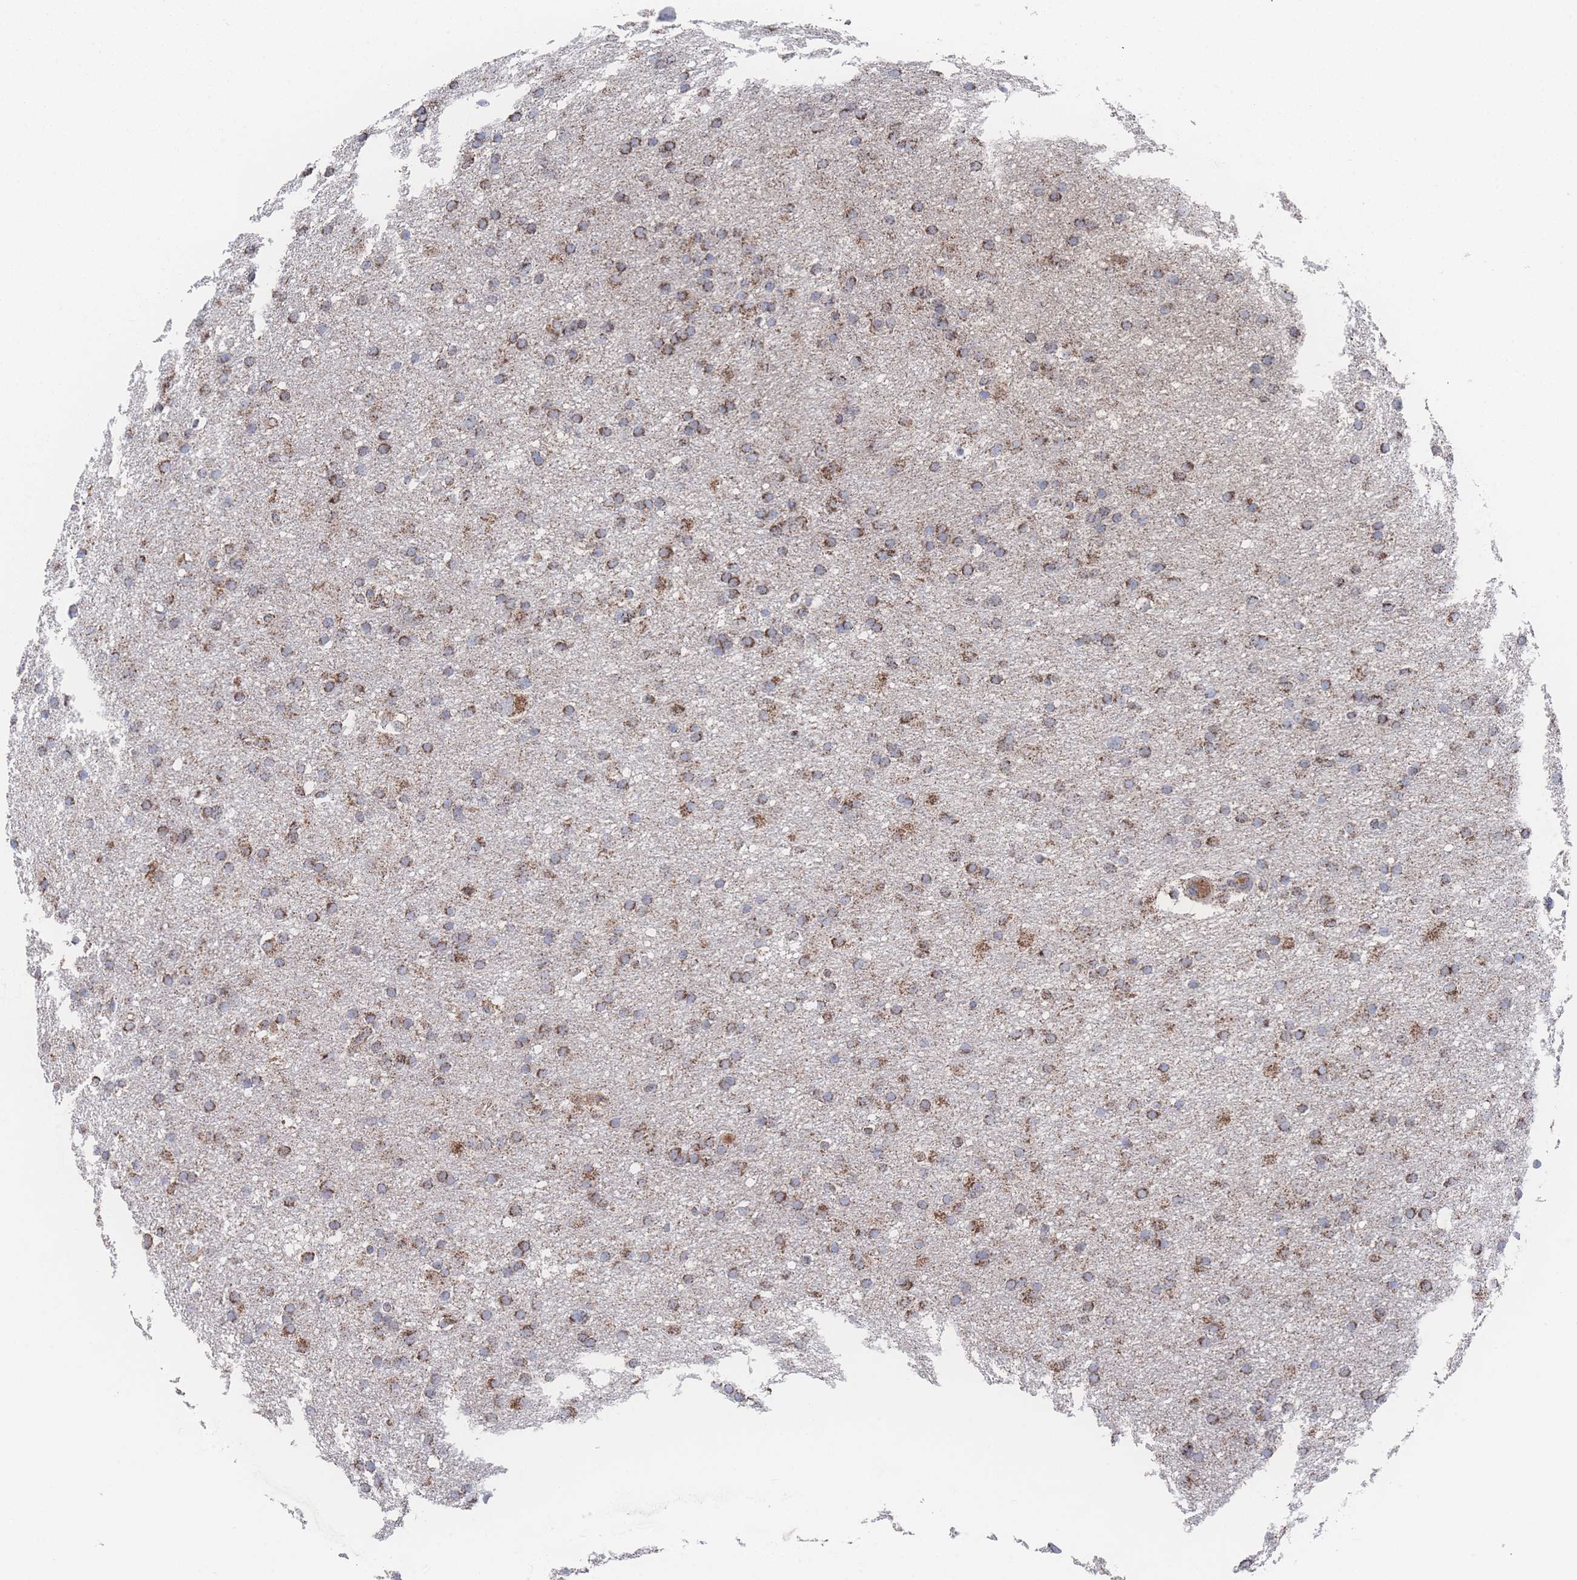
{"staining": {"intensity": "strong", "quantity": ">75%", "location": "cytoplasmic/membranous"}, "tissue": "glioma", "cell_type": "Tumor cells", "image_type": "cancer", "snomed": [{"axis": "morphology", "description": "Glioma, malignant, High grade"}, {"axis": "topography", "description": "Cerebral cortex"}], "caption": "Glioma was stained to show a protein in brown. There is high levels of strong cytoplasmic/membranous staining in approximately >75% of tumor cells.", "gene": "PEX14", "patient": {"sex": "female", "age": 36}}